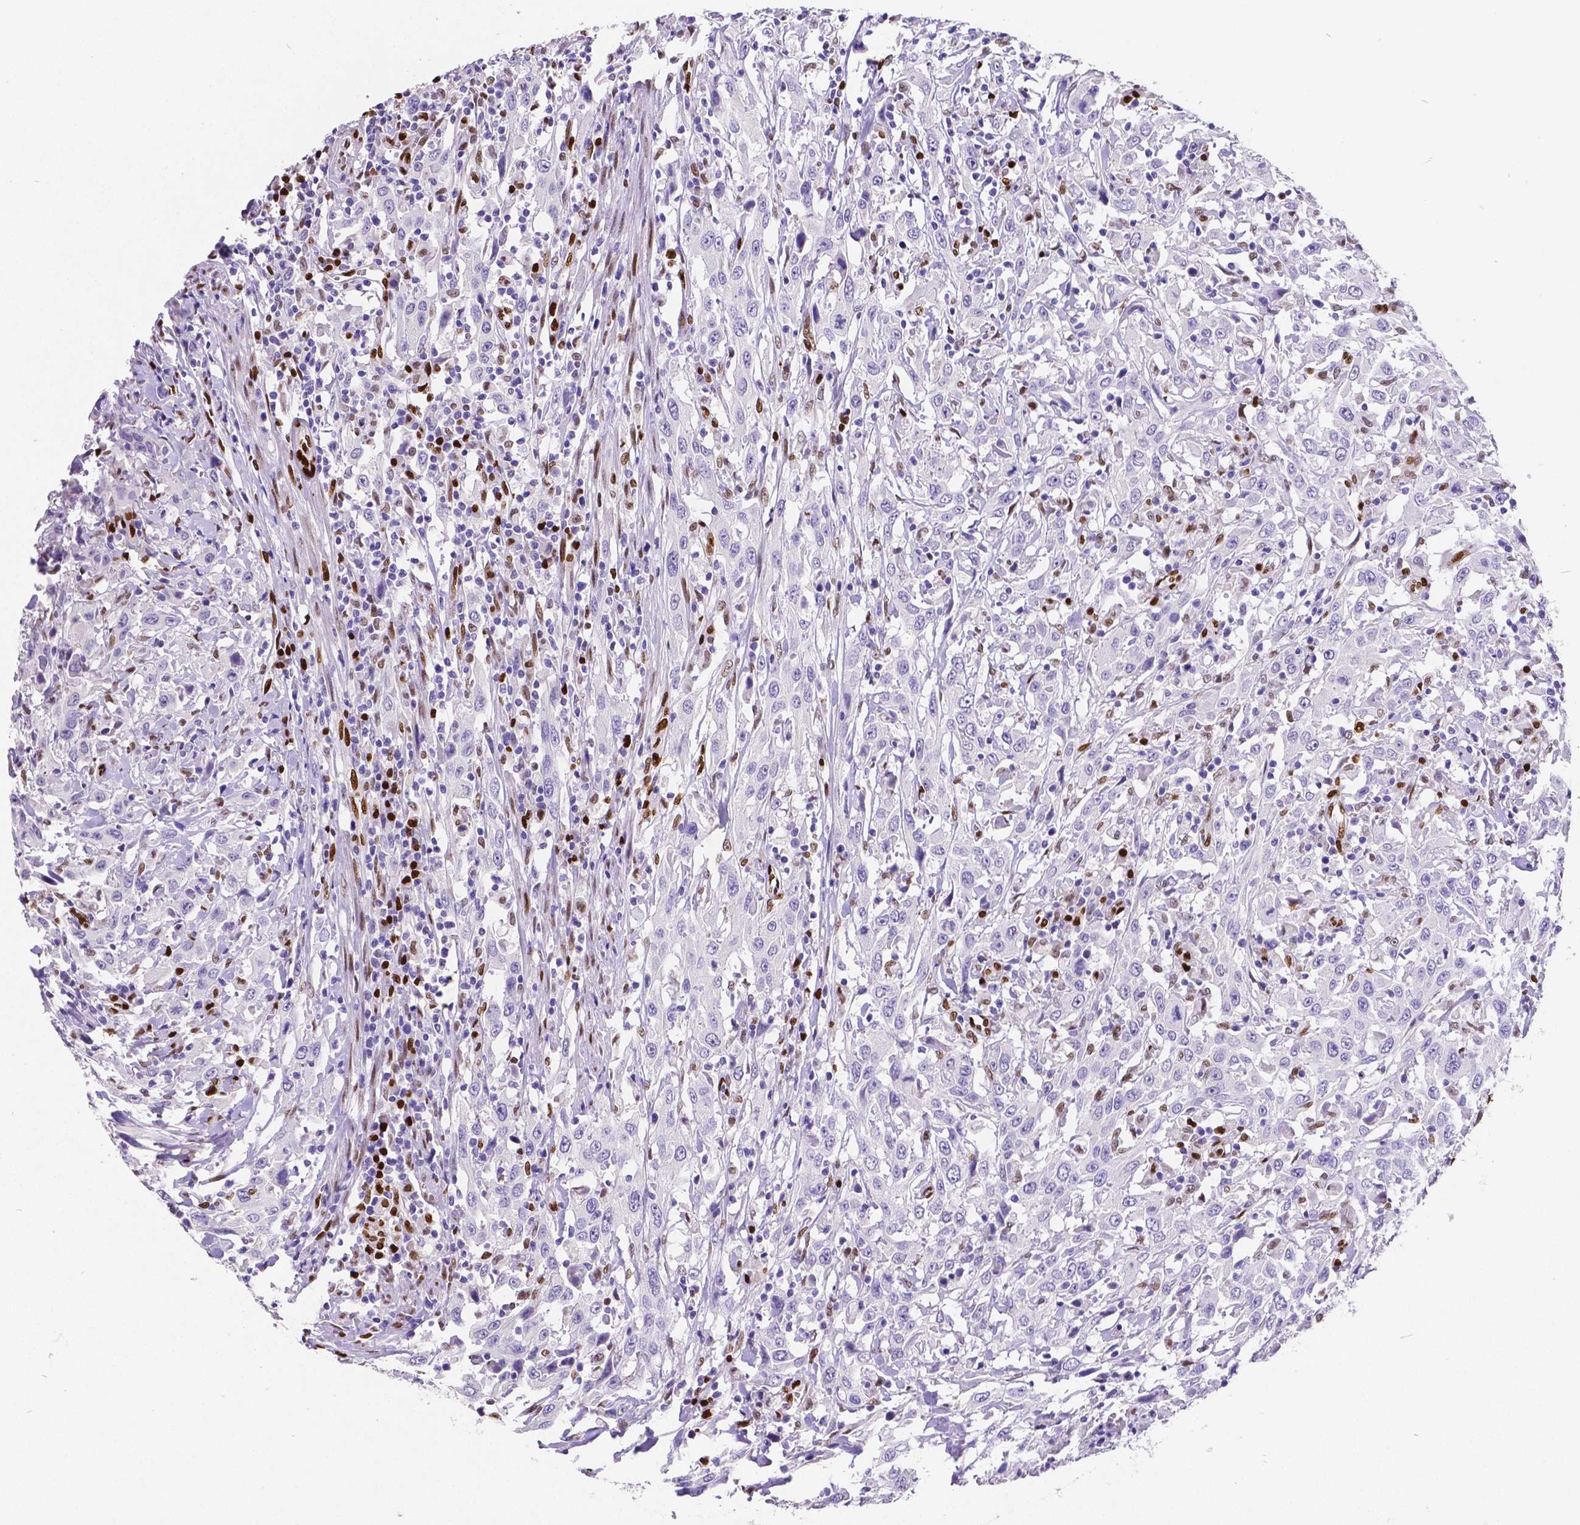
{"staining": {"intensity": "negative", "quantity": "none", "location": "none"}, "tissue": "urothelial cancer", "cell_type": "Tumor cells", "image_type": "cancer", "snomed": [{"axis": "morphology", "description": "Urothelial carcinoma, High grade"}, {"axis": "topography", "description": "Urinary bladder"}], "caption": "IHC of high-grade urothelial carcinoma shows no staining in tumor cells.", "gene": "MEF2C", "patient": {"sex": "male", "age": 61}}